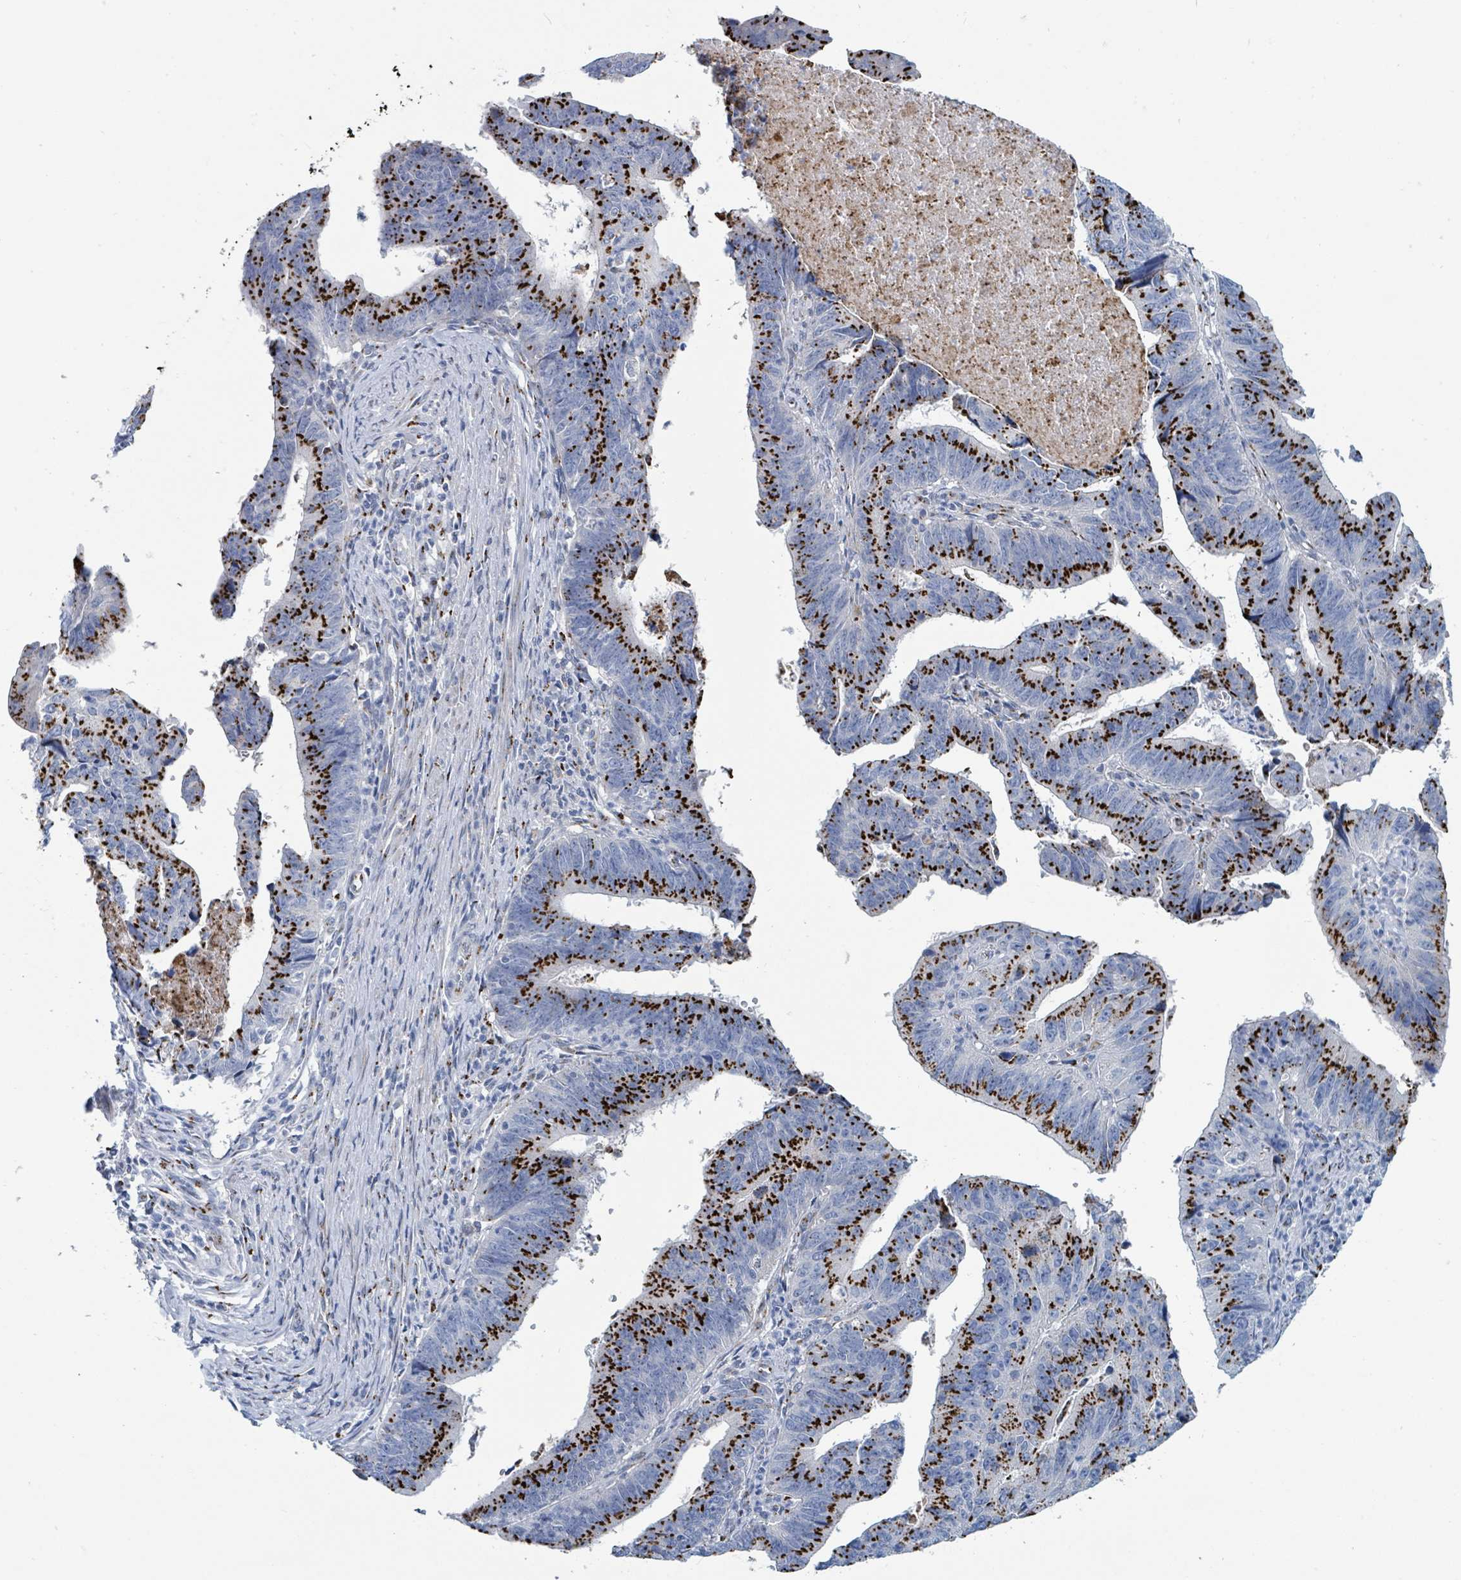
{"staining": {"intensity": "strong", "quantity": "25%-75%", "location": "cytoplasmic/membranous"}, "tissue": "stomach cancer", "cell_type": "Tumor cells", "image_type": "cancer", "snomed": [{"axis": "morphology", "description": "Adenocarcinoma, NOS"}, {"axis": "topography", "description": "Stomach"}], "caption": "Immunohistochemical staining of human adenocarcinoma (stomach) shows high levels of strong cytoplasmic/membranous expression in approximately 25%-75% of tumor cells.", "gene": "DCAF5", "patient": {"sex": "male", "age": 59}}